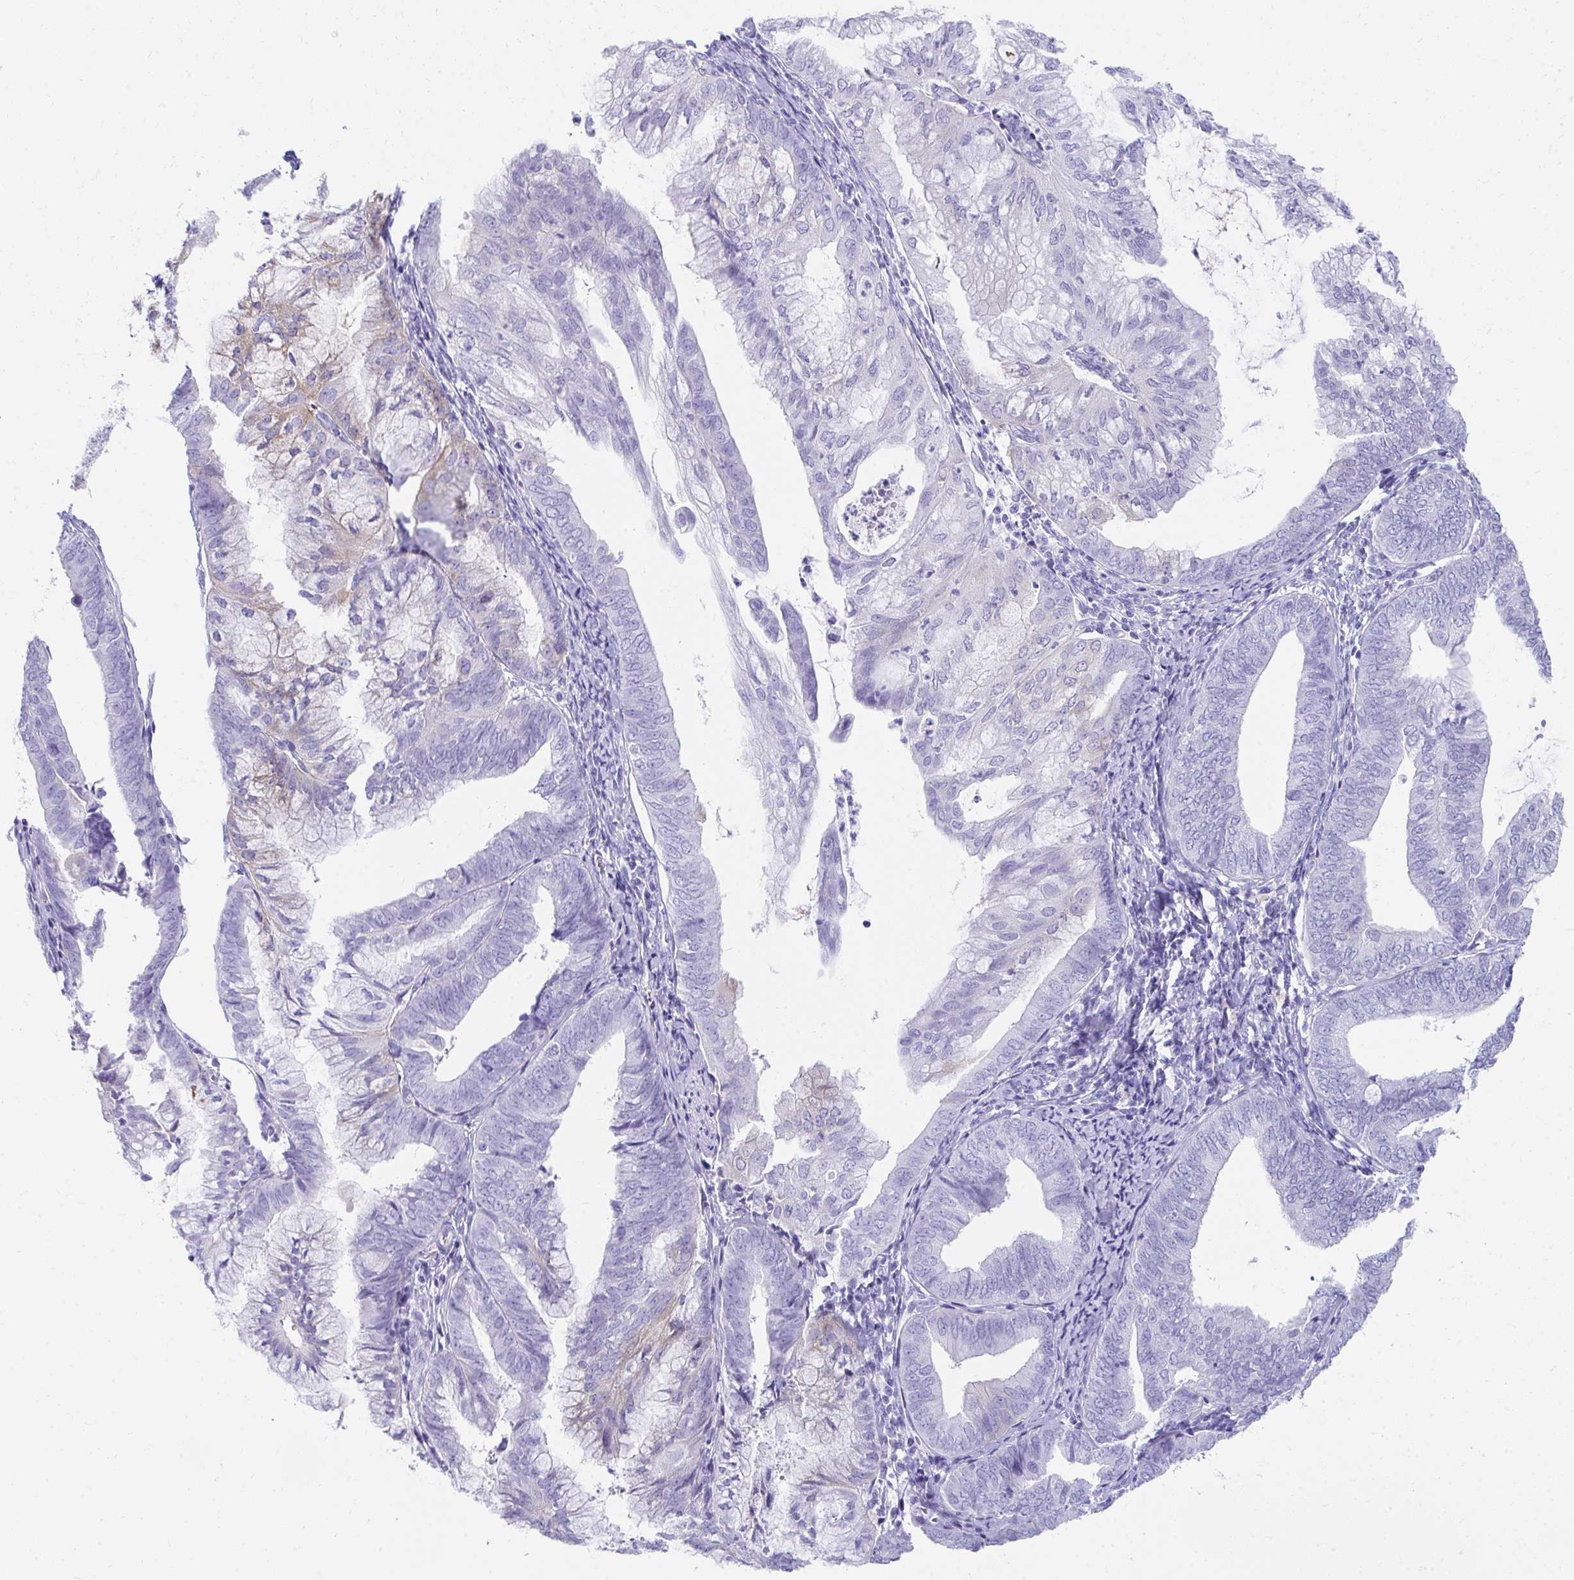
{"staining": {"intensity": "negative", "quantity": "none", "location": "none"}, "tissue": "endometrial cancer", "cell_type": "Tumor cells", "image_type": "cancer", "snomed": [{"axis": "morphology", "description": "Adenocarcinoma, NOS"}, {"axis": "topography", "description": "Endometrium"}], "caption": "IHC of human adenocarcinoma (endometrial) shows no staining in tumor cells.", "gene": "SEC14L3", "patient": {"sex": "female", "age": 75}}